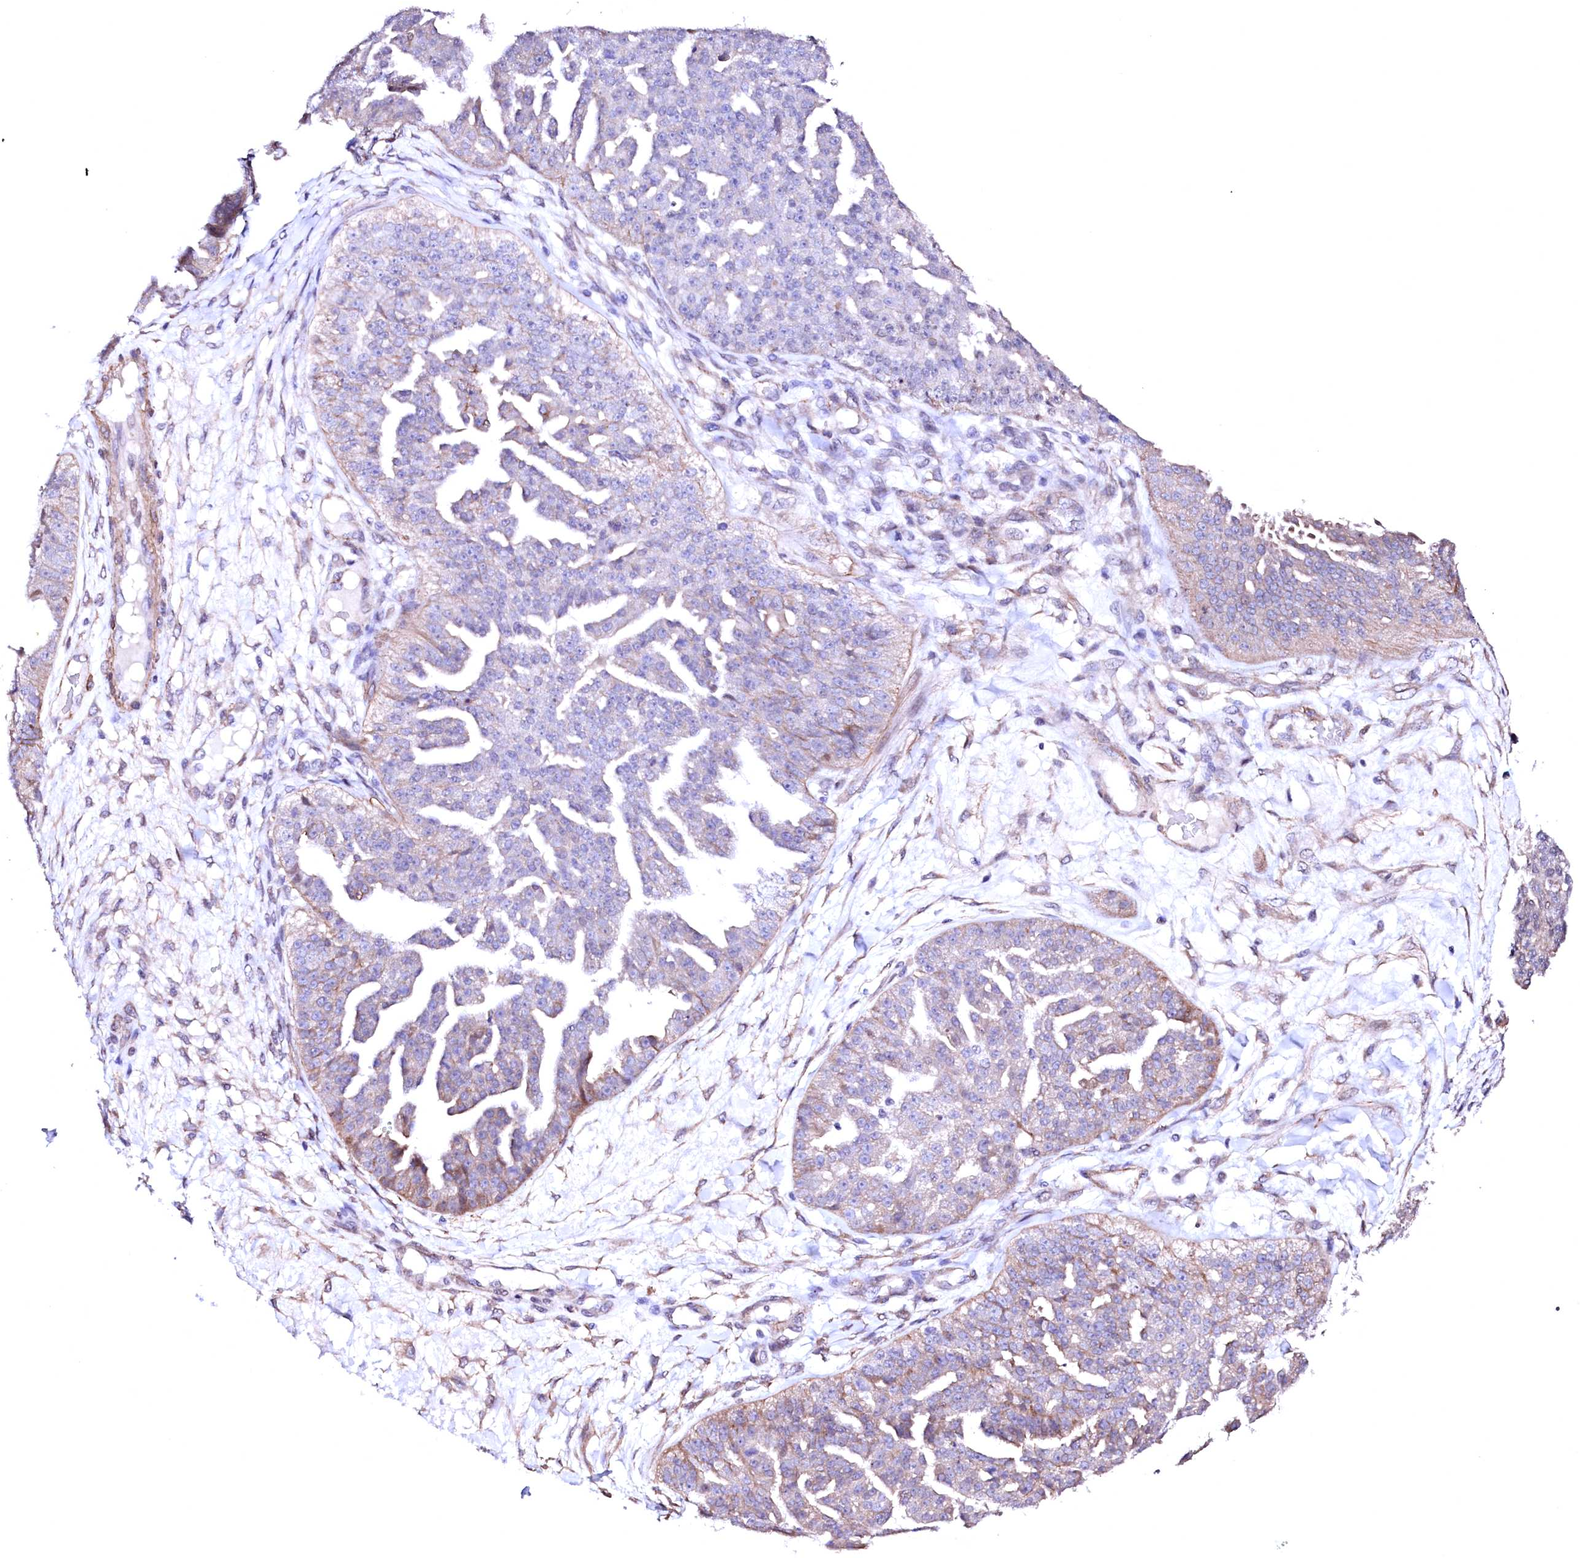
{"staining": {"intensity": "weak", "quantity": "<25%", "location": "cytoplasmic/membranous"}, "tissue": "ovarian cancer", "cell_type": "Tumor cells", "image_type": "cancer", "snomed": [{"axis": "morphology", "description": "Cystadenocarcinoma, serous, NOS"}, {"axis": "topography", "description": "Ovary"}], "caption": "This is an immunohistochemistry histopathology image of serous cystadenocarcinoma (ovarian). There is no expression in tumor cells.", "gene": "GPR176", "patient": {"sex": "female", "age": 58}}